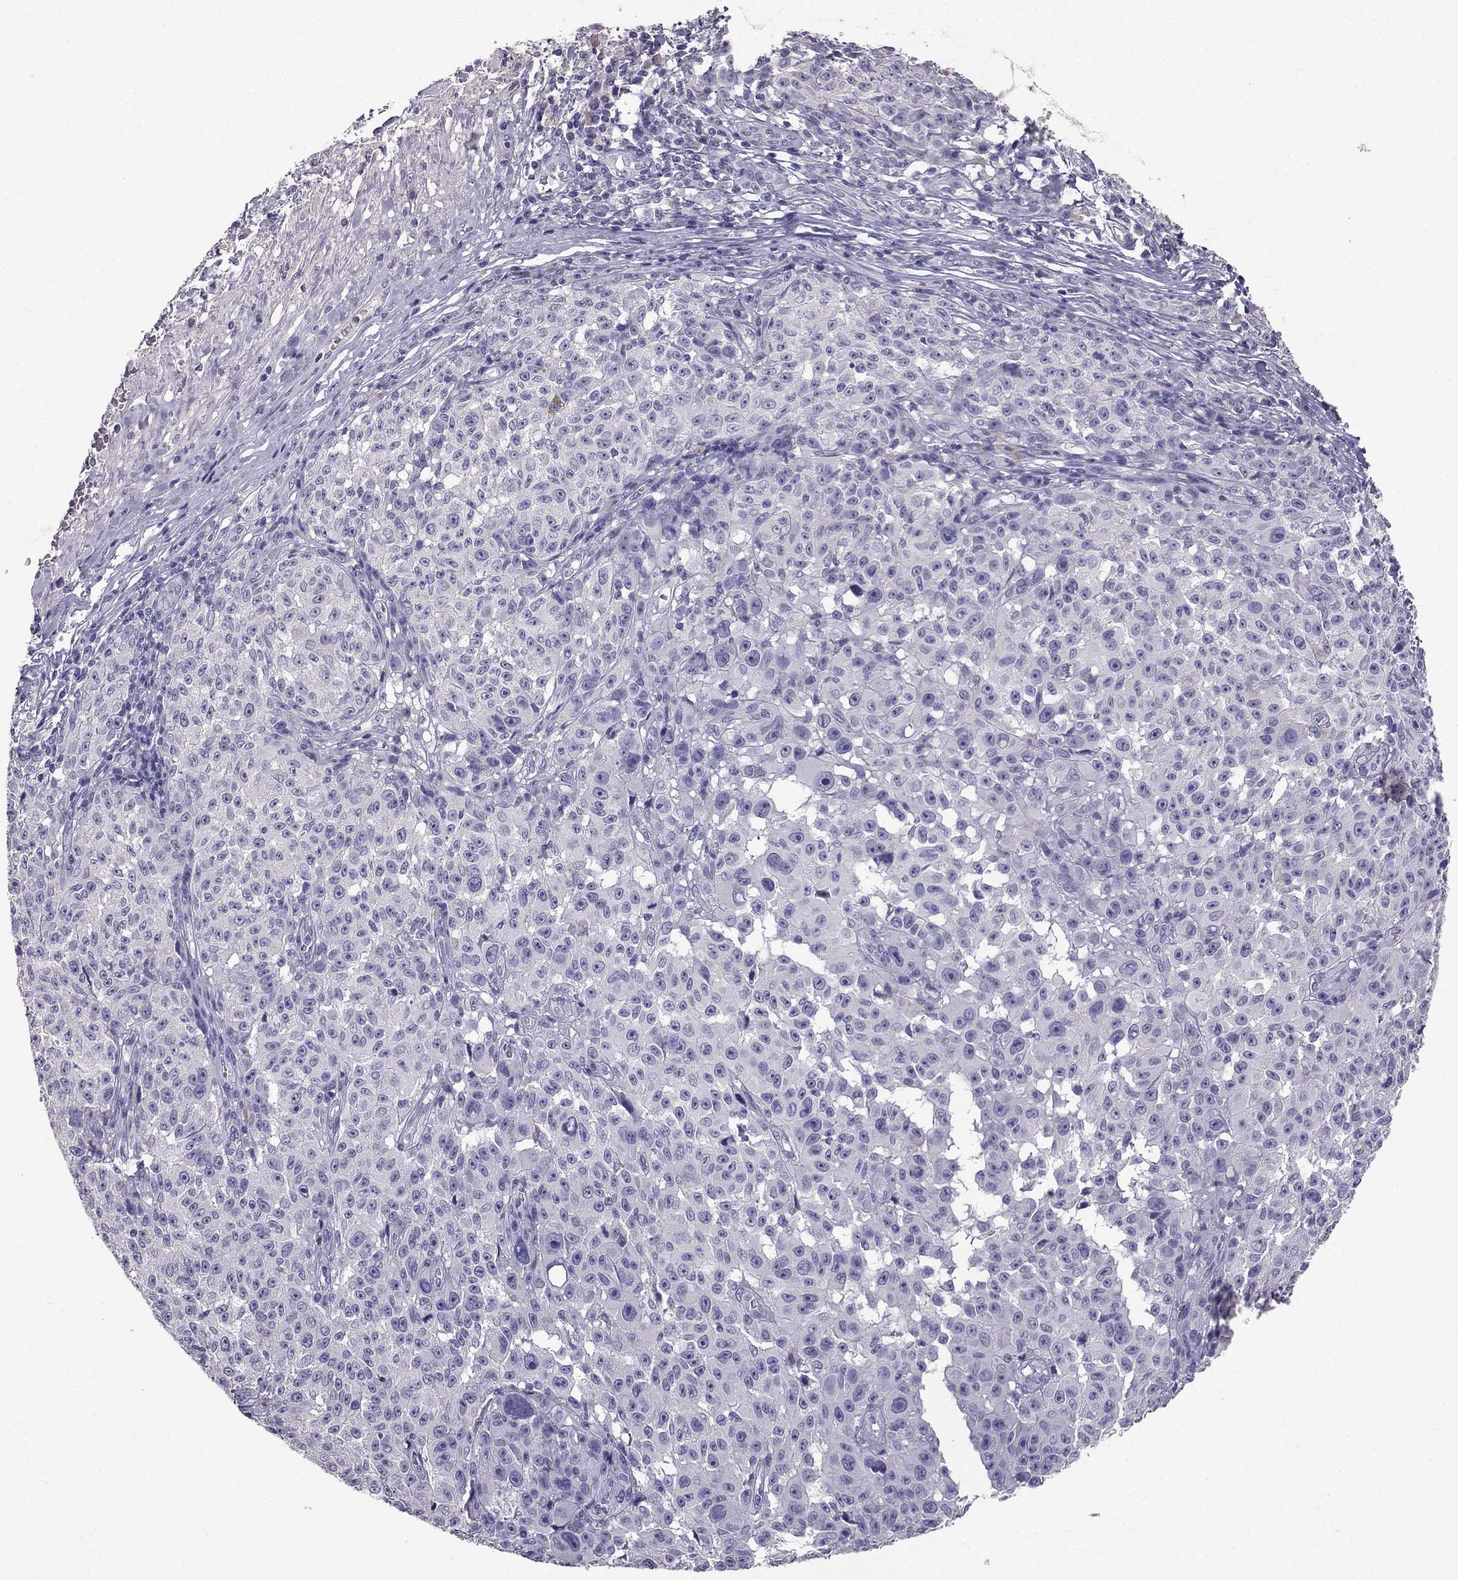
{"staining": {"intensity": "negative", "quantity": "none", "location": "none"}, "tissue": "melanoma", "cell_type": "Tumor cells", "image_type": "cancer", "snomed": [{"axis": "morphology", "description": "Malignant melanoma, NOS"}, {"axis": "topography", "description": "Skin"}], "caption": "Immunohistochemistry (IHC) histopathology image of neoplastic tissue: melanoma stained with DAB shows no significant protein staining in tumor cells.", "gene": "SCG5", "patient": {"sex": "female", "age": 82}}